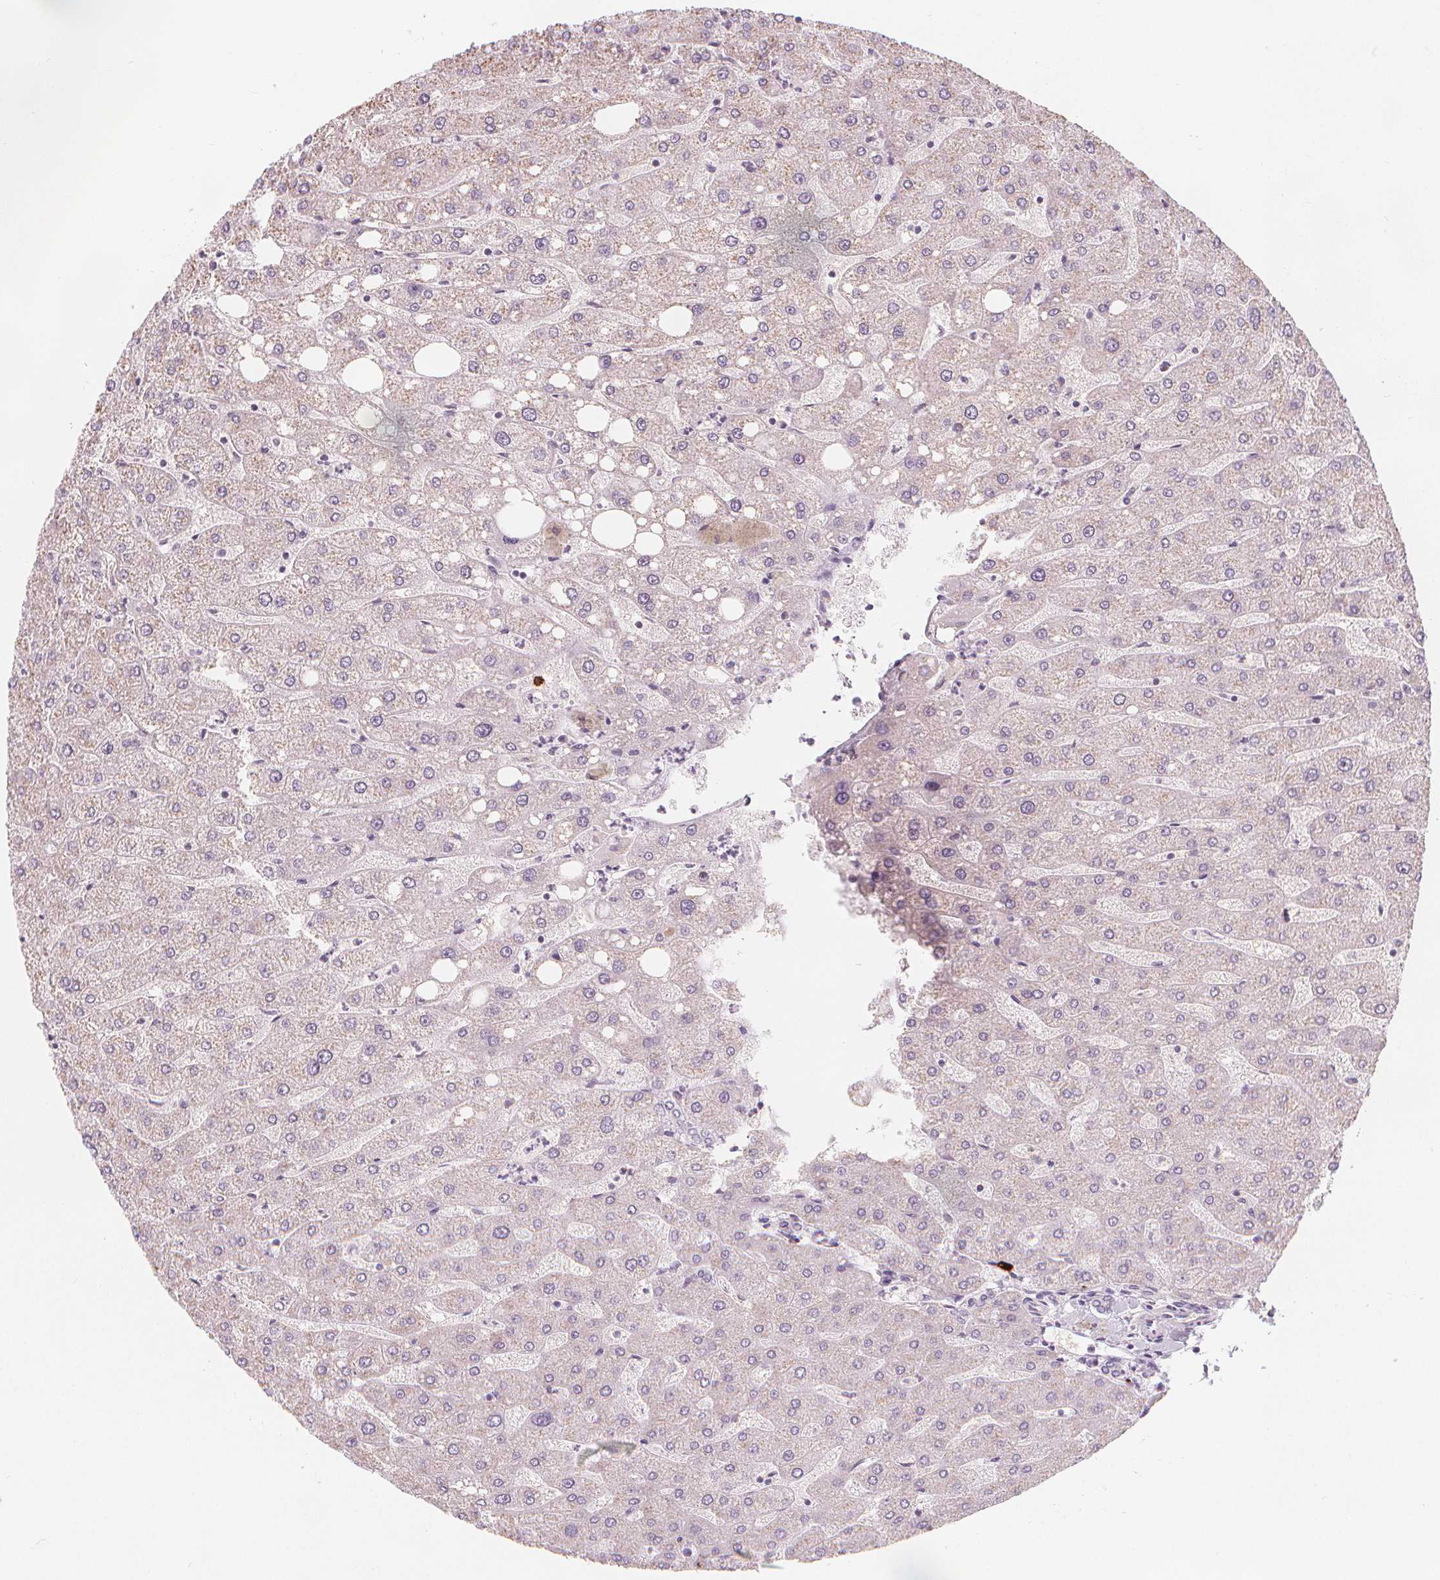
{"staining": {"intensity": "negative", "quantity": "none", "location": "none"}, "tissue": "liver", "cell_type": "Cholangiocytes", "image_type": "normal", "snomed": [{"axis": "morphology", "description": "Normal tissue, NOS"}, {"axis": "topography", "description": "Liver"}], "caption": "This is a image of IHC staining of normal liver, which shows no positivity in cholangiocytes.", "gene": "TIPIN", "patient": {"sex": "male", "age": 67}}